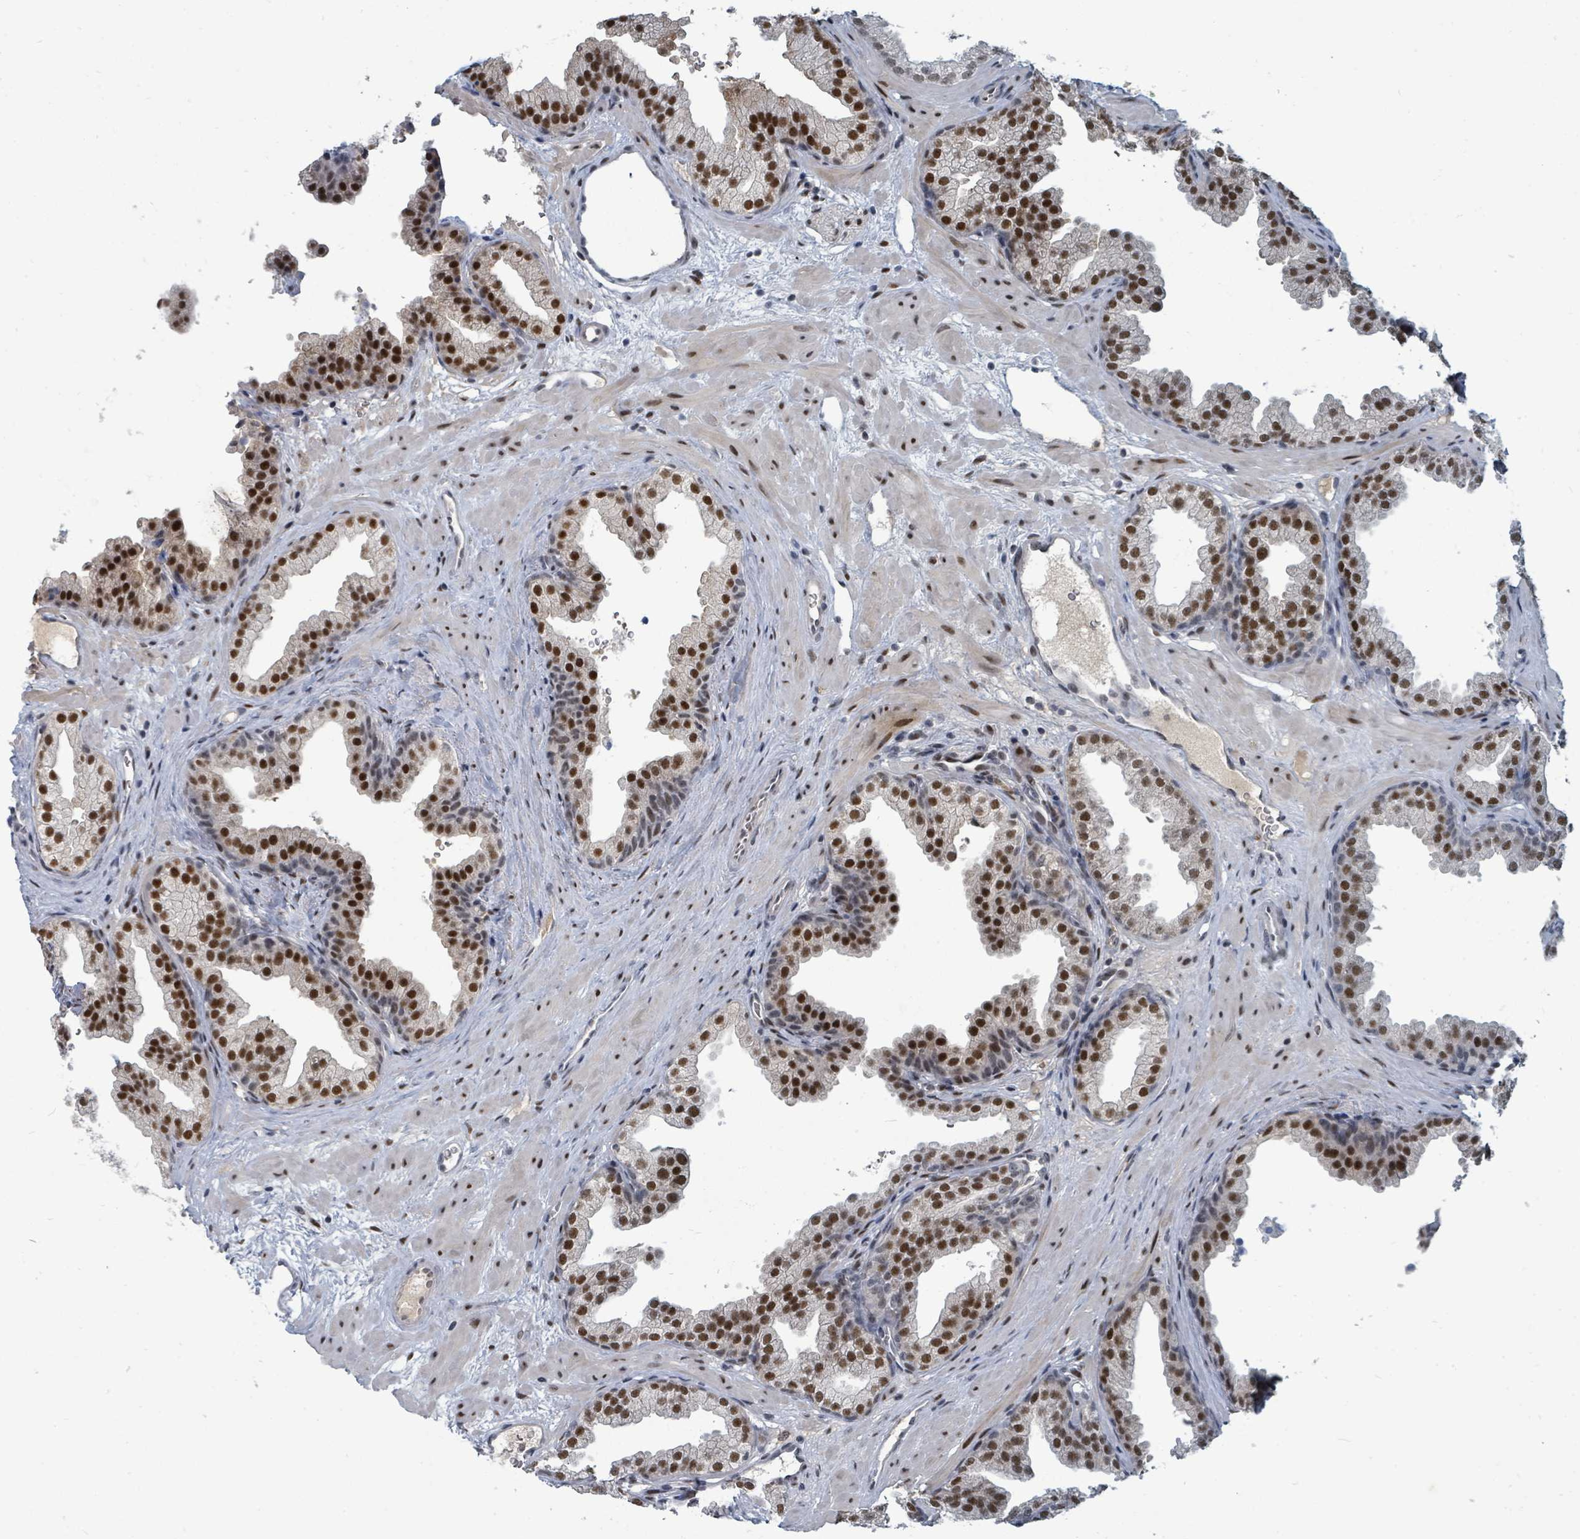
{"staining": {"intensity": "strong", "quantity": ">75%", "location": "nuclear"}, "tissue": "prostate", "cell_type": "Glandular cells", "image_type": "normal", "snomed": [{"axis": "morphology", "description": "Normal tissue, NOS"}, {"axis": "topography", "description": "Prostate"}], "caption": "Immunohistochemistry photomicrograph of unremarkable human prostate stained for a protein (brown), which shows high levels of strong nuclear staining in about >75% of glandular cells.", "gene": "UCK1", "patient": {"sex": "male", "age": 37}}